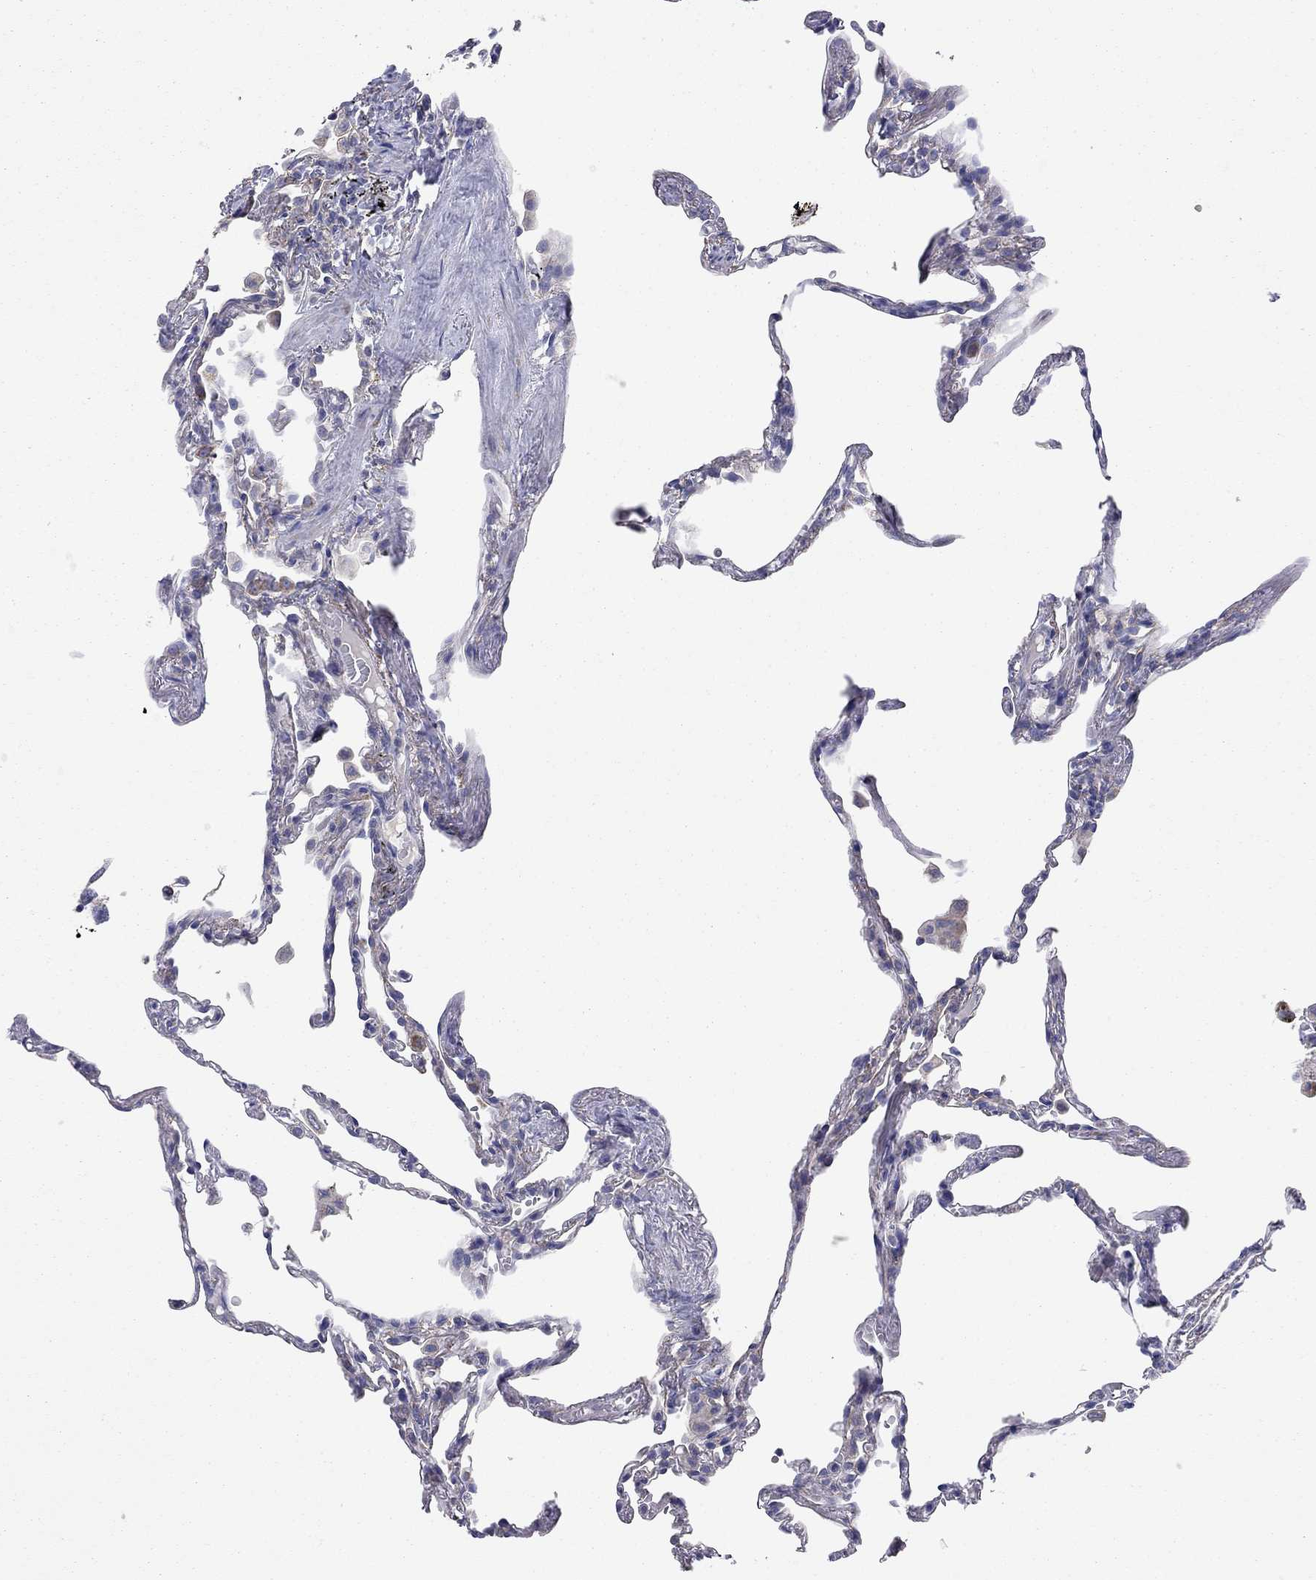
{"staining": {"intensity": "negative", "quantity": "none", "location": "none"}, "tissue": "lung", "cell_type": "Alveolar cells", "image_type": "normal", "snomed": [{"axis": "morphology", "description": "Normal tissue, NOS"}, {"axis": "topography", "description": "Lung"}], "caption": "The histopathology image shows no significant expression in alveolar cells of lung.", "gene": "RCAN1", "patient": {"sex": "male", "age": 78}}